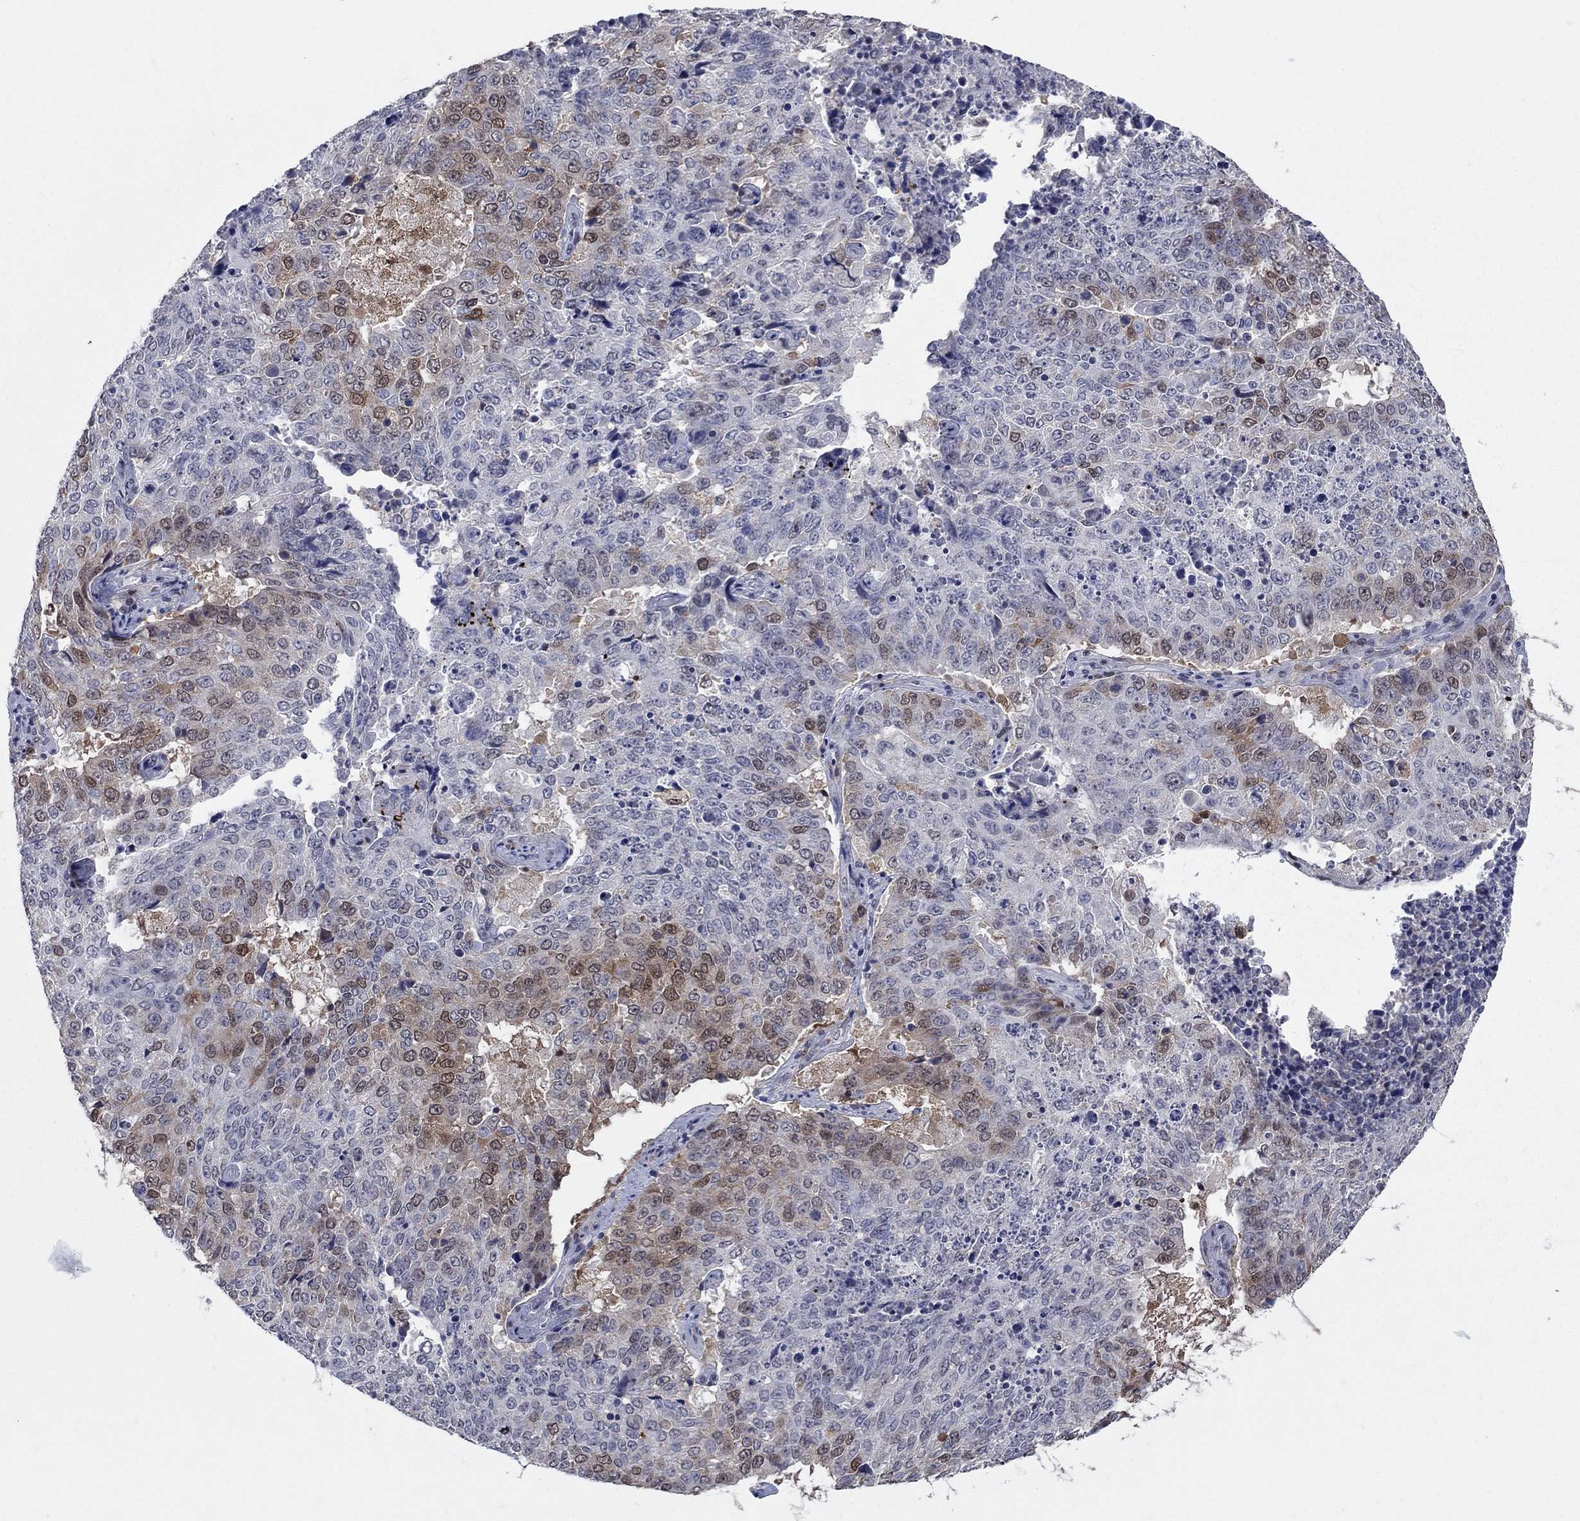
{"staining": {"intensity": "moderate", "quantity": "<25%", "location": "nuclear"}, "tissue": "lung cancer", "cell_type": "Tumor cells", "image_type": "cancer", "snomed": [{"axis": "morphology", "description": "Normal tissue, NOS"}, {"axis": "morphology", "description": "Squamous cell carcinoma, NOS"}, {"axis": "topography", "description": "Bronchus"}, {"axis": "topography", "description": "Lung"}], "caption": "Protein staining shows moderate nuclear expression in about <25% of tumor cells in squamous cell carcinoma (lung).", "gene": "TYMS", "patient": {"sex": "male", "age": 64}}